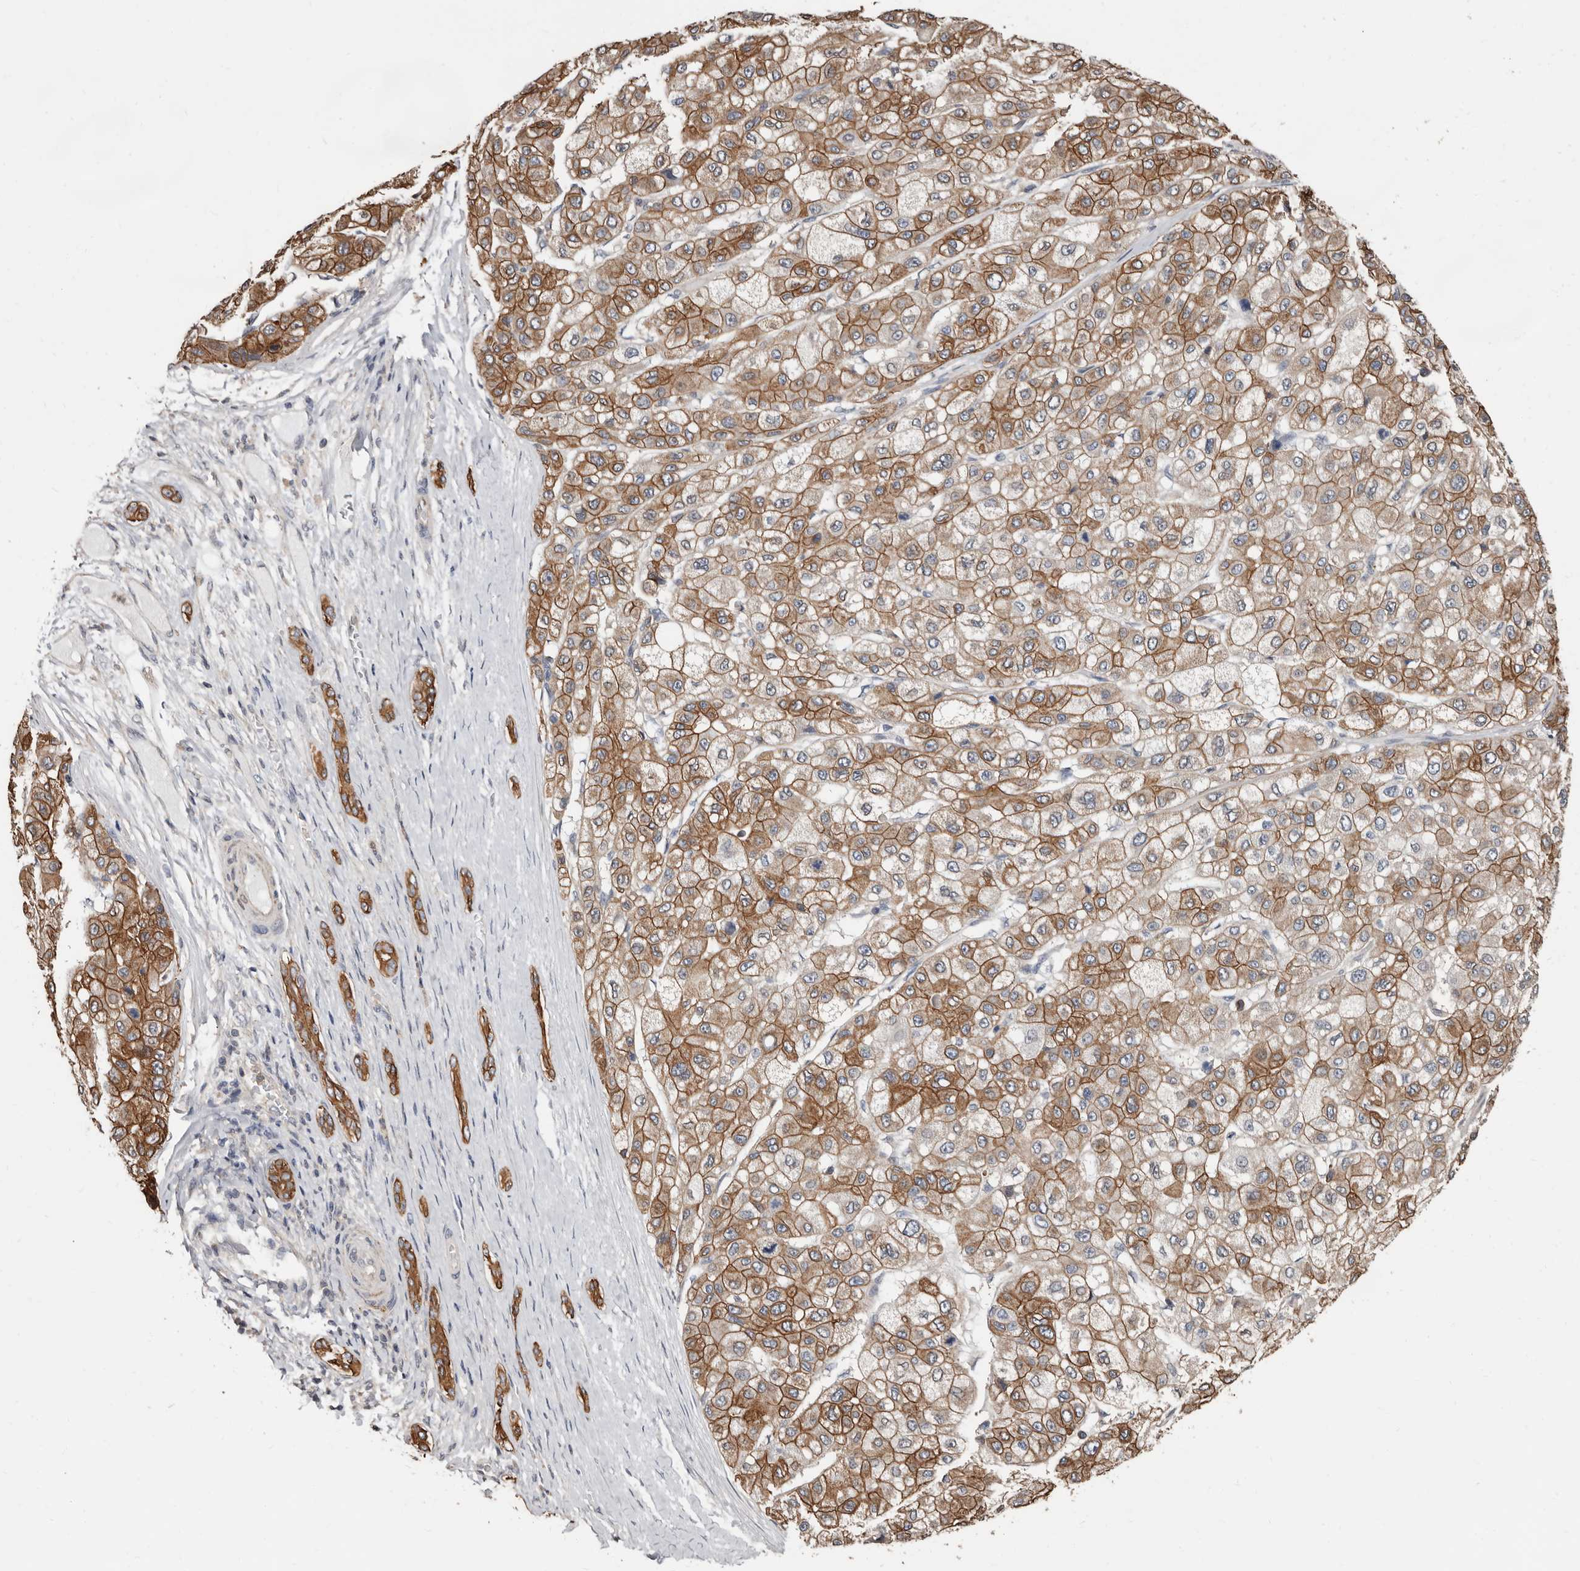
{"staining": {"intensity": "moderate", "quantity": ">75%", "location": "cytoplasmic/membranous"}, "tissue": "liver cancer", "cell_type": "Tumor cells", "image_type": "cancer", "snomed": [{"axis": "morphology", "description": "Carcinoma, Hepatocellular, NOS"}, {"axis": "topography", "description": "Liver"}], "caption": "Tumor cells reveal medium levels of moderate cytoplasmic/membranous expression in about >75% of cells in liver cancer (hepatocellular carcinoma). (Brightfield microscopy of DAB IHC at high magnification).", "gene": "MRPL18", "patient": {"sex": "male", "age": 80}}